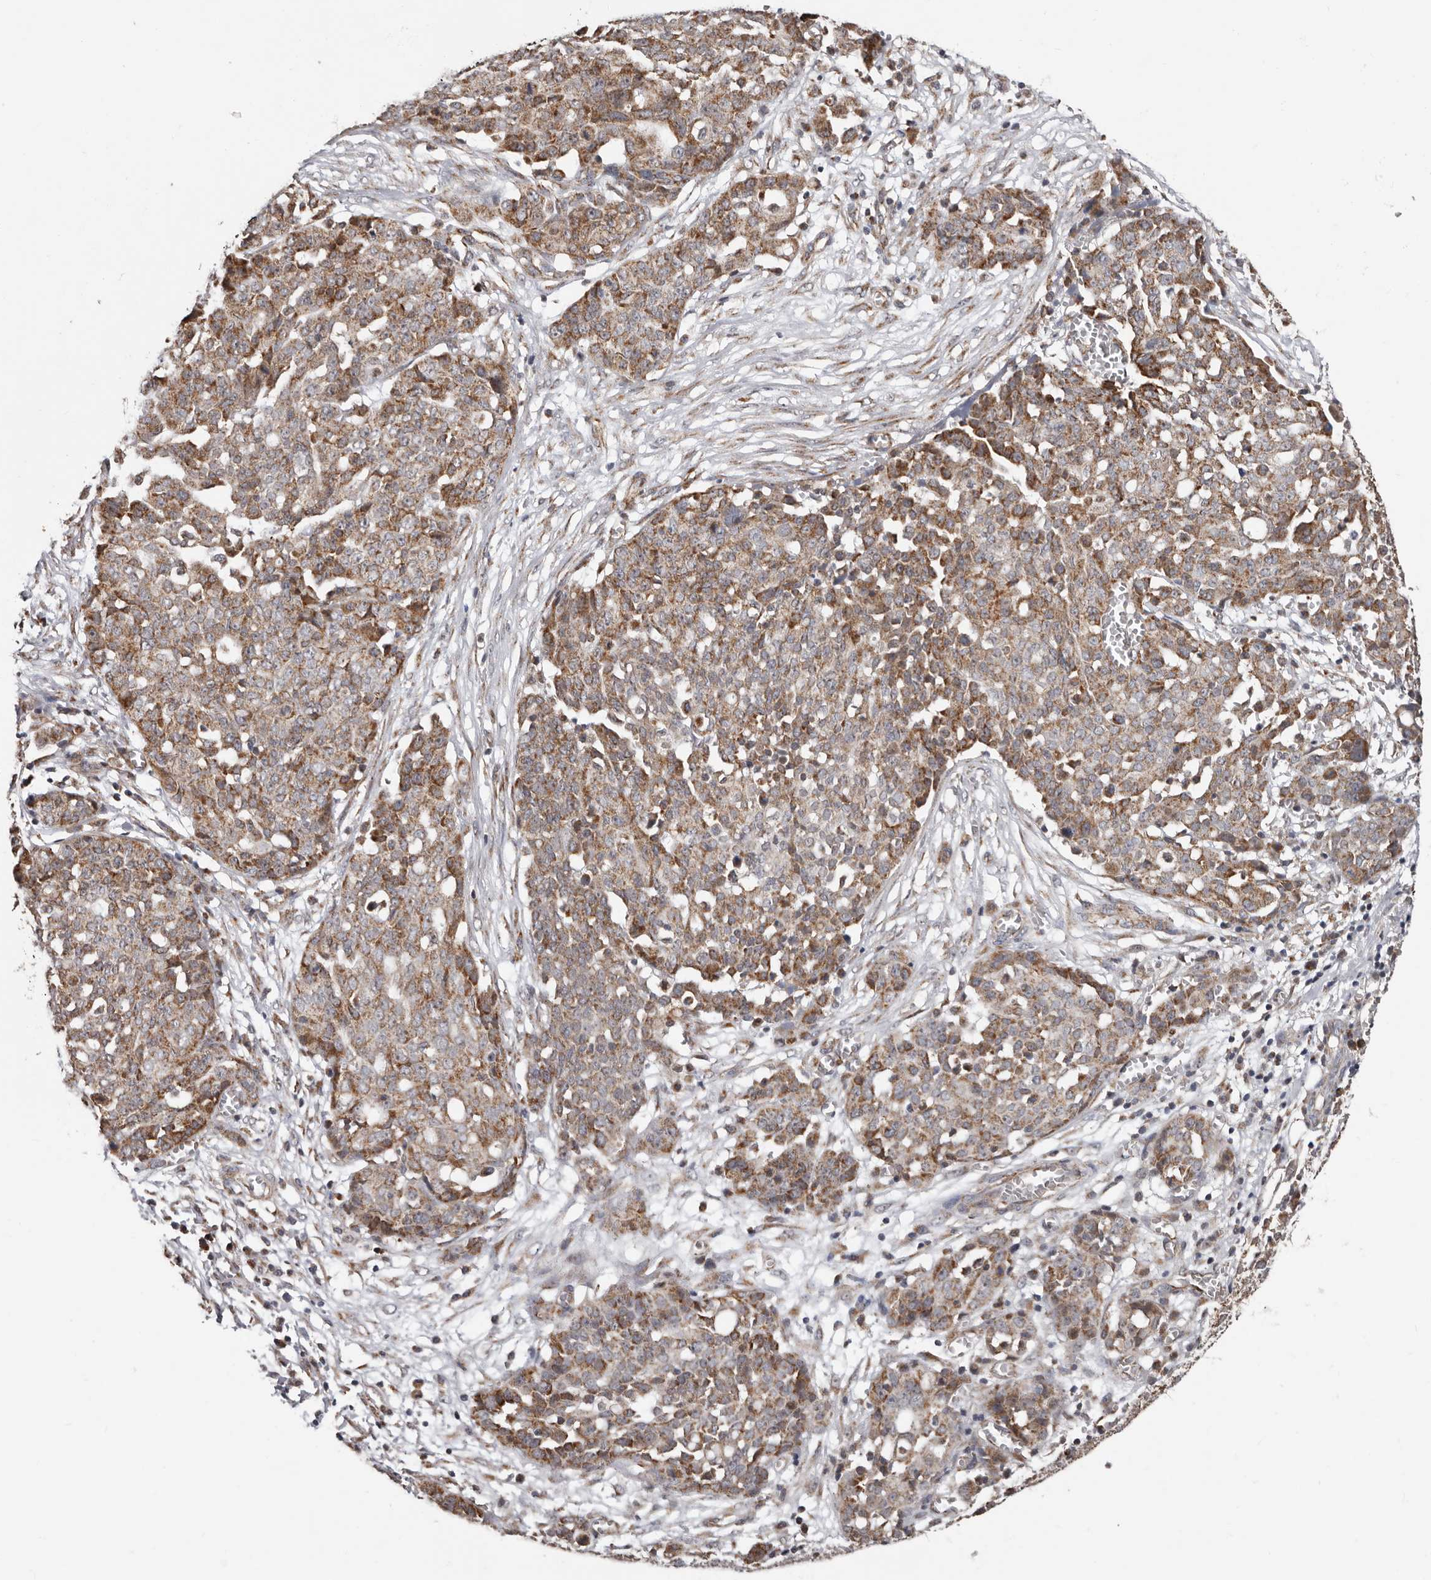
{"staining": {"intensity": "moderate", "quantity": ">75%", "location": "cytoplasmic/membranous"}, "tissue": "ovarian cancer", "cell_type": "Tumor cells", "image_type": "cancer", "snomed": [{"axis": "morphology", "description": "Cystadenocarcinoma, serous, NOS"}, {"axis": "topography", "description": "Soft tissue"}, {"axis": "topography", "description": "Ovary"}], "caption": "This histopathology image displays immunohistochemistry staining of human ovarian cancer (serous cystadenocarcinoma), with medium moderate cytoplasmic/membranous positivity in about >75% of tumor cells.", "gene": "MRPL18", "patient": {"sex": "female", "age": 57}}